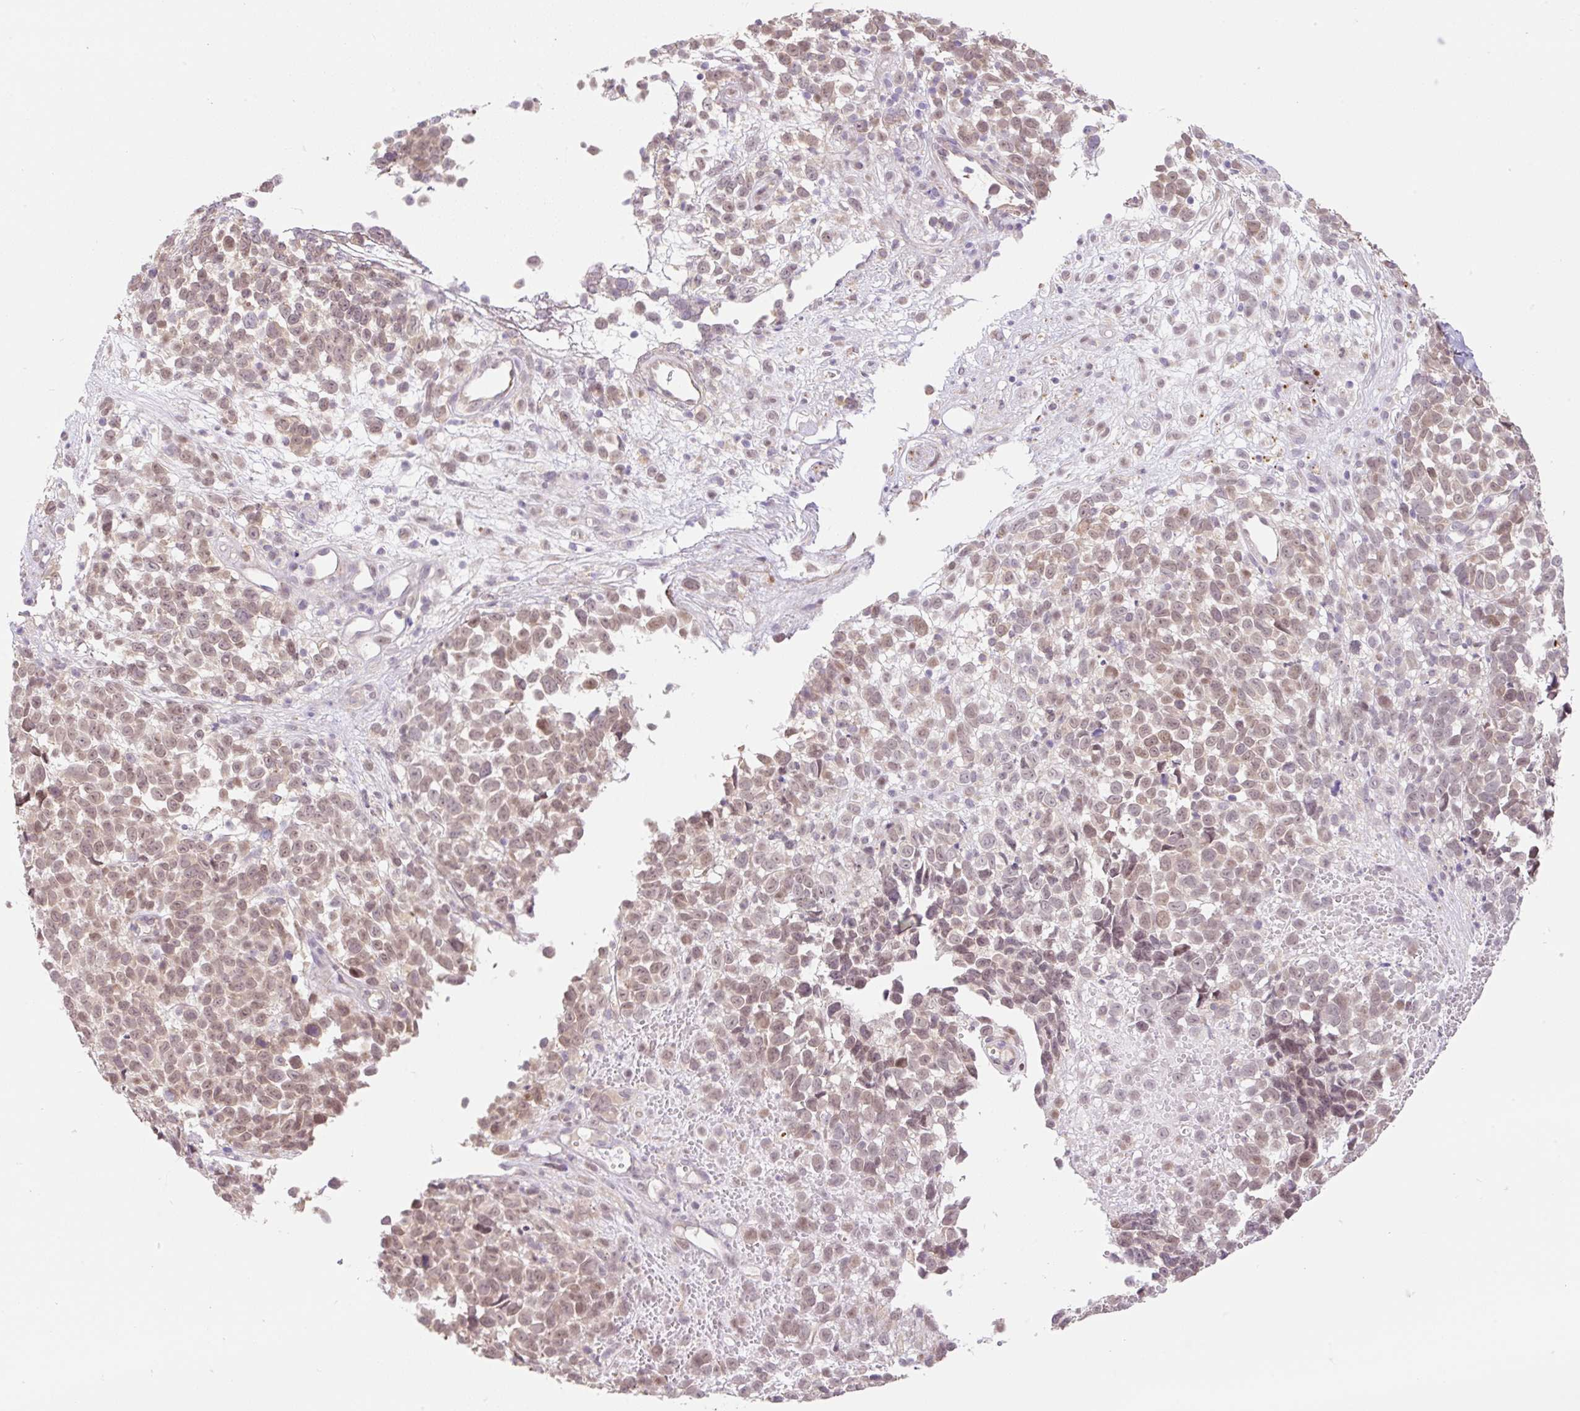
{"staining": {"intensity": "weak", "quantity": ">75%", "location": "nuclear"}, "tissue": "melanoma", "cell_type": "Tumor cells", "image_type": "cancer", "snomed": [{"axis": "morphology", "description": "Malignant melanoma, NOS"}, {"axis": "topography", "description": "Nose, NOS"}], "caption": "This micrograph demonstrates immunohistochemistry staining of human melanoma, with low weak nuclear staining in approximately >75% of tumor cells.", "gene": "EMC10", "patient": {"sex": "female", "age": 48}}